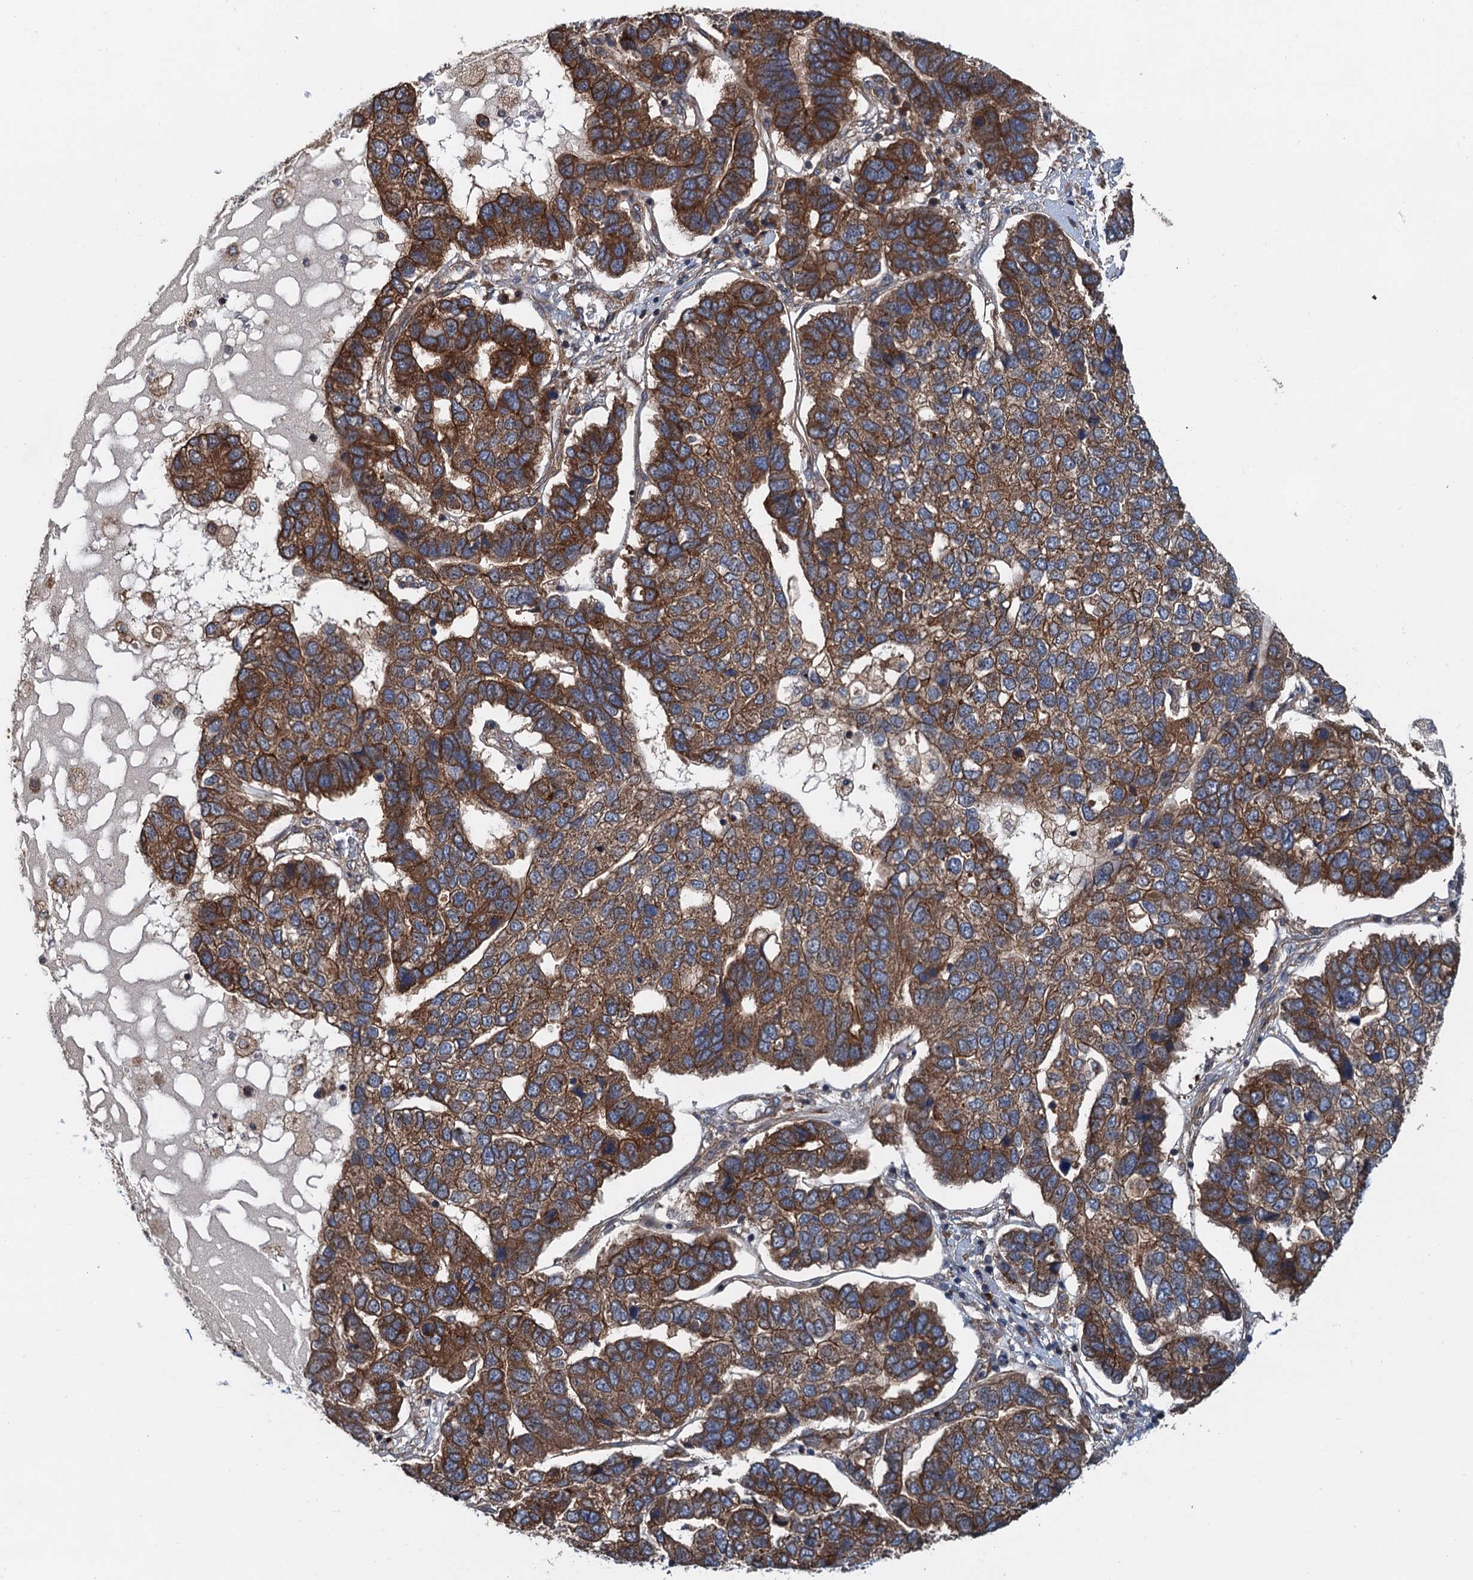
{"staining": {"intensity": "strong", "quantity": ">75%", "location": "cytoplasmic/membranous"}, "tissue": "pancreatic cancer", "cell_type": "Tumor cells", "image_type": "cancer", "snomed": [{"axis": "morphology", "description": "Adenocarcinoma, NOS"}, {"axis": "topography", "description": "Pancreas"}], "caption": "Immunohistochemical staining of pancreatic cancer (adenocarcinoma) reveals high levels of strong cytoplasmic/membranous protein positivity in approximately >75% of tumor cells.", "gene": "COG3", "patient": {"sex": "female", "age": 61}}